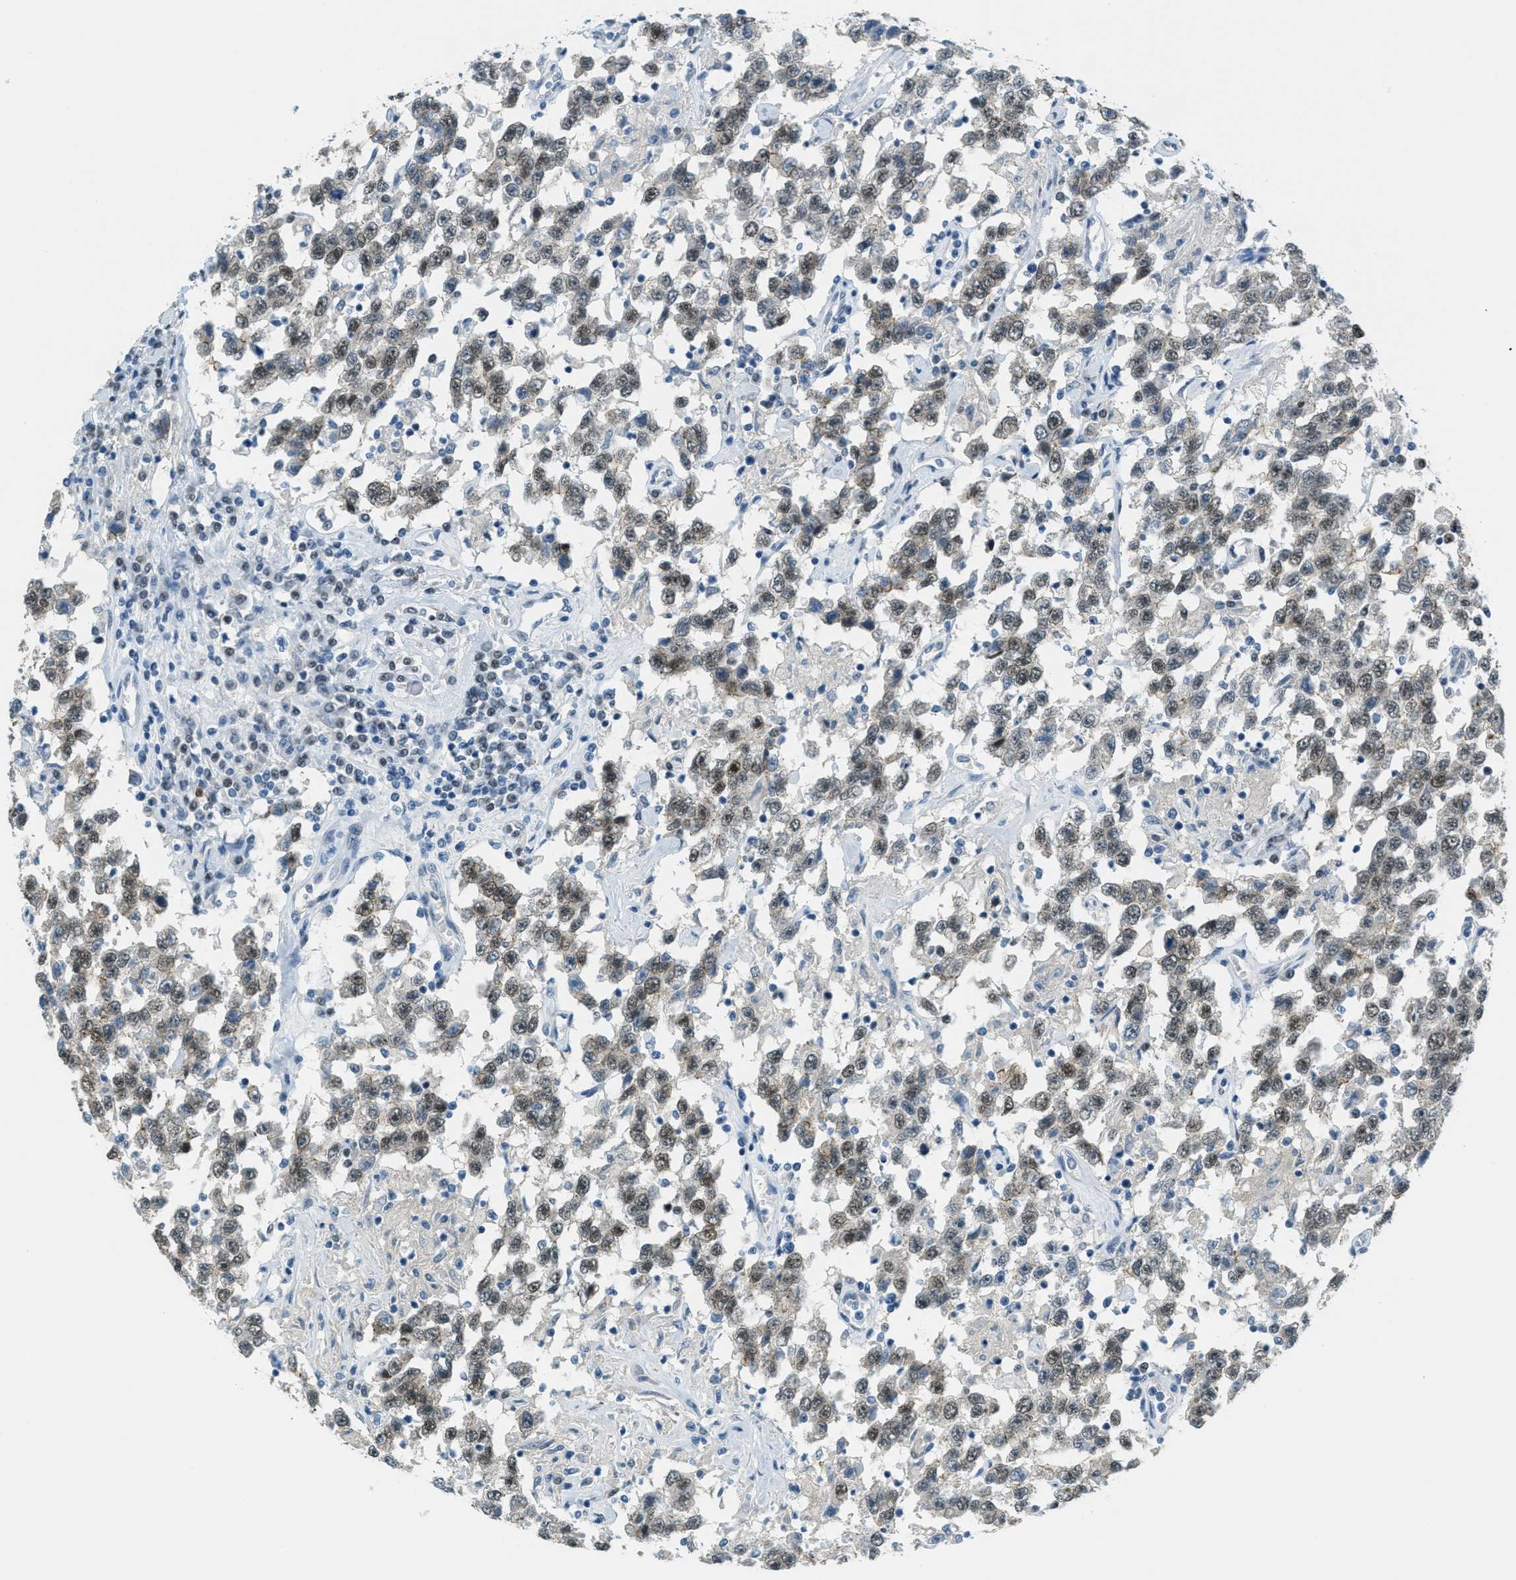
{"staining": {"intensity": "weak", "quantity": ">75%", "location": "cytoplasmic/membranous"}, "tissue": "testis cancer", "cell_type": "Tumor cells", "image_type": "cancer", "snomed": [{"axis": "morphology", "description": "Seminoma, NOS"}, {"axis": "topography", "description": "Testis"}], "caption": "Testis cancer stained with a protein marker demonstrates weak staining in tumor cells.", "gene": "TCF3", "patient": {"sex": "male", "age": 41}}